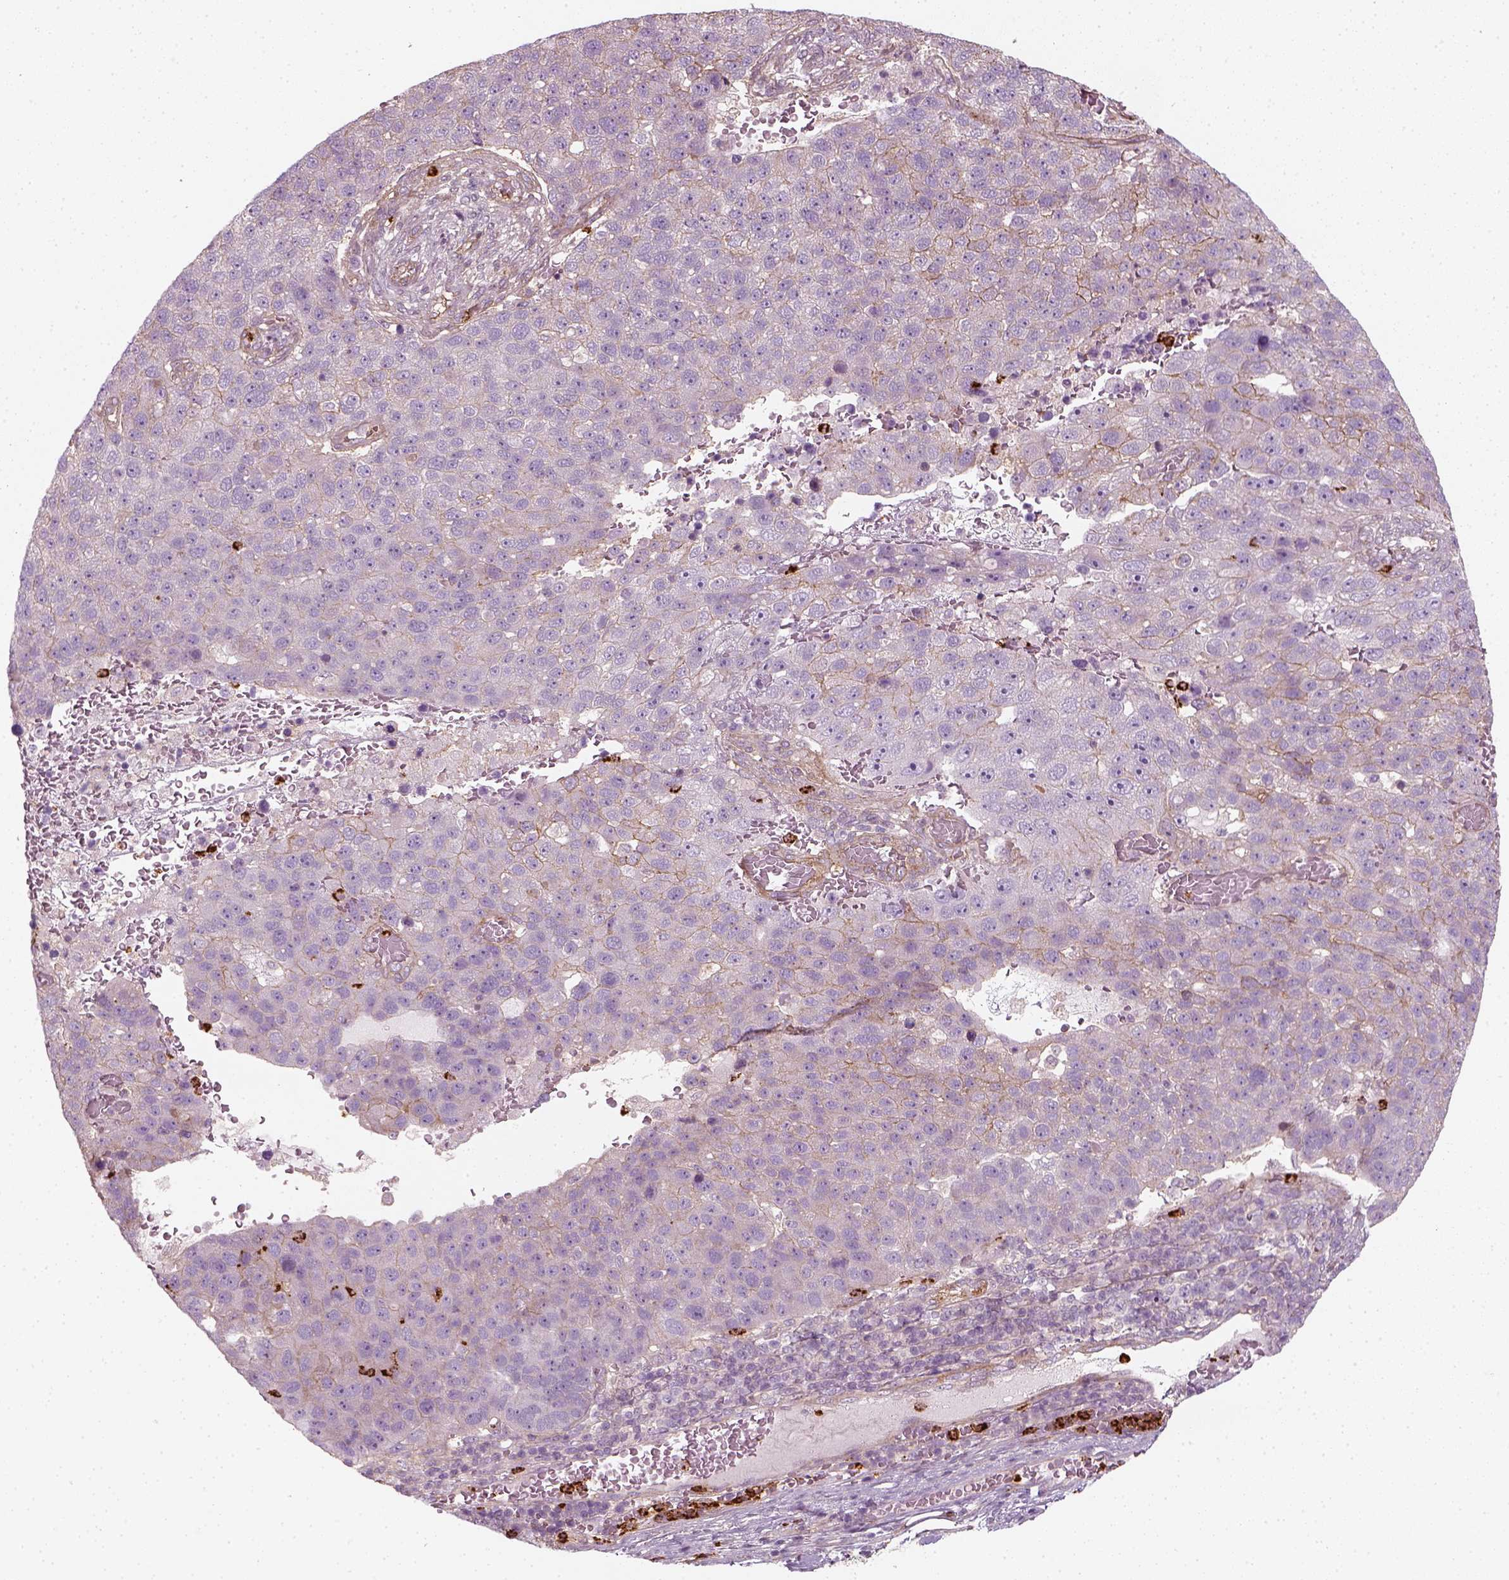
{"staining": {"intensity": "moderate", "quantity": "<25%", "location": "cytoplasmic/membranous"}, "tissue": "pancreatic cancer", "cell_type": "Tumor cells", "image_type": "cancer", "snomed": [{"axis": "morphology", "description": "Adenocarcinoma, NOS"}, {"axis": "topography", "description": "Pancreas"}], "caption": "This is a micrograph of immunohistochemistry staining of adenocarcinoma (pancreatic), which shows moderate positivity in the cytoplasmic/membranous of tumor cells.", "gene": "NPTN", "patient": {"sex": "female", "age": 61}}